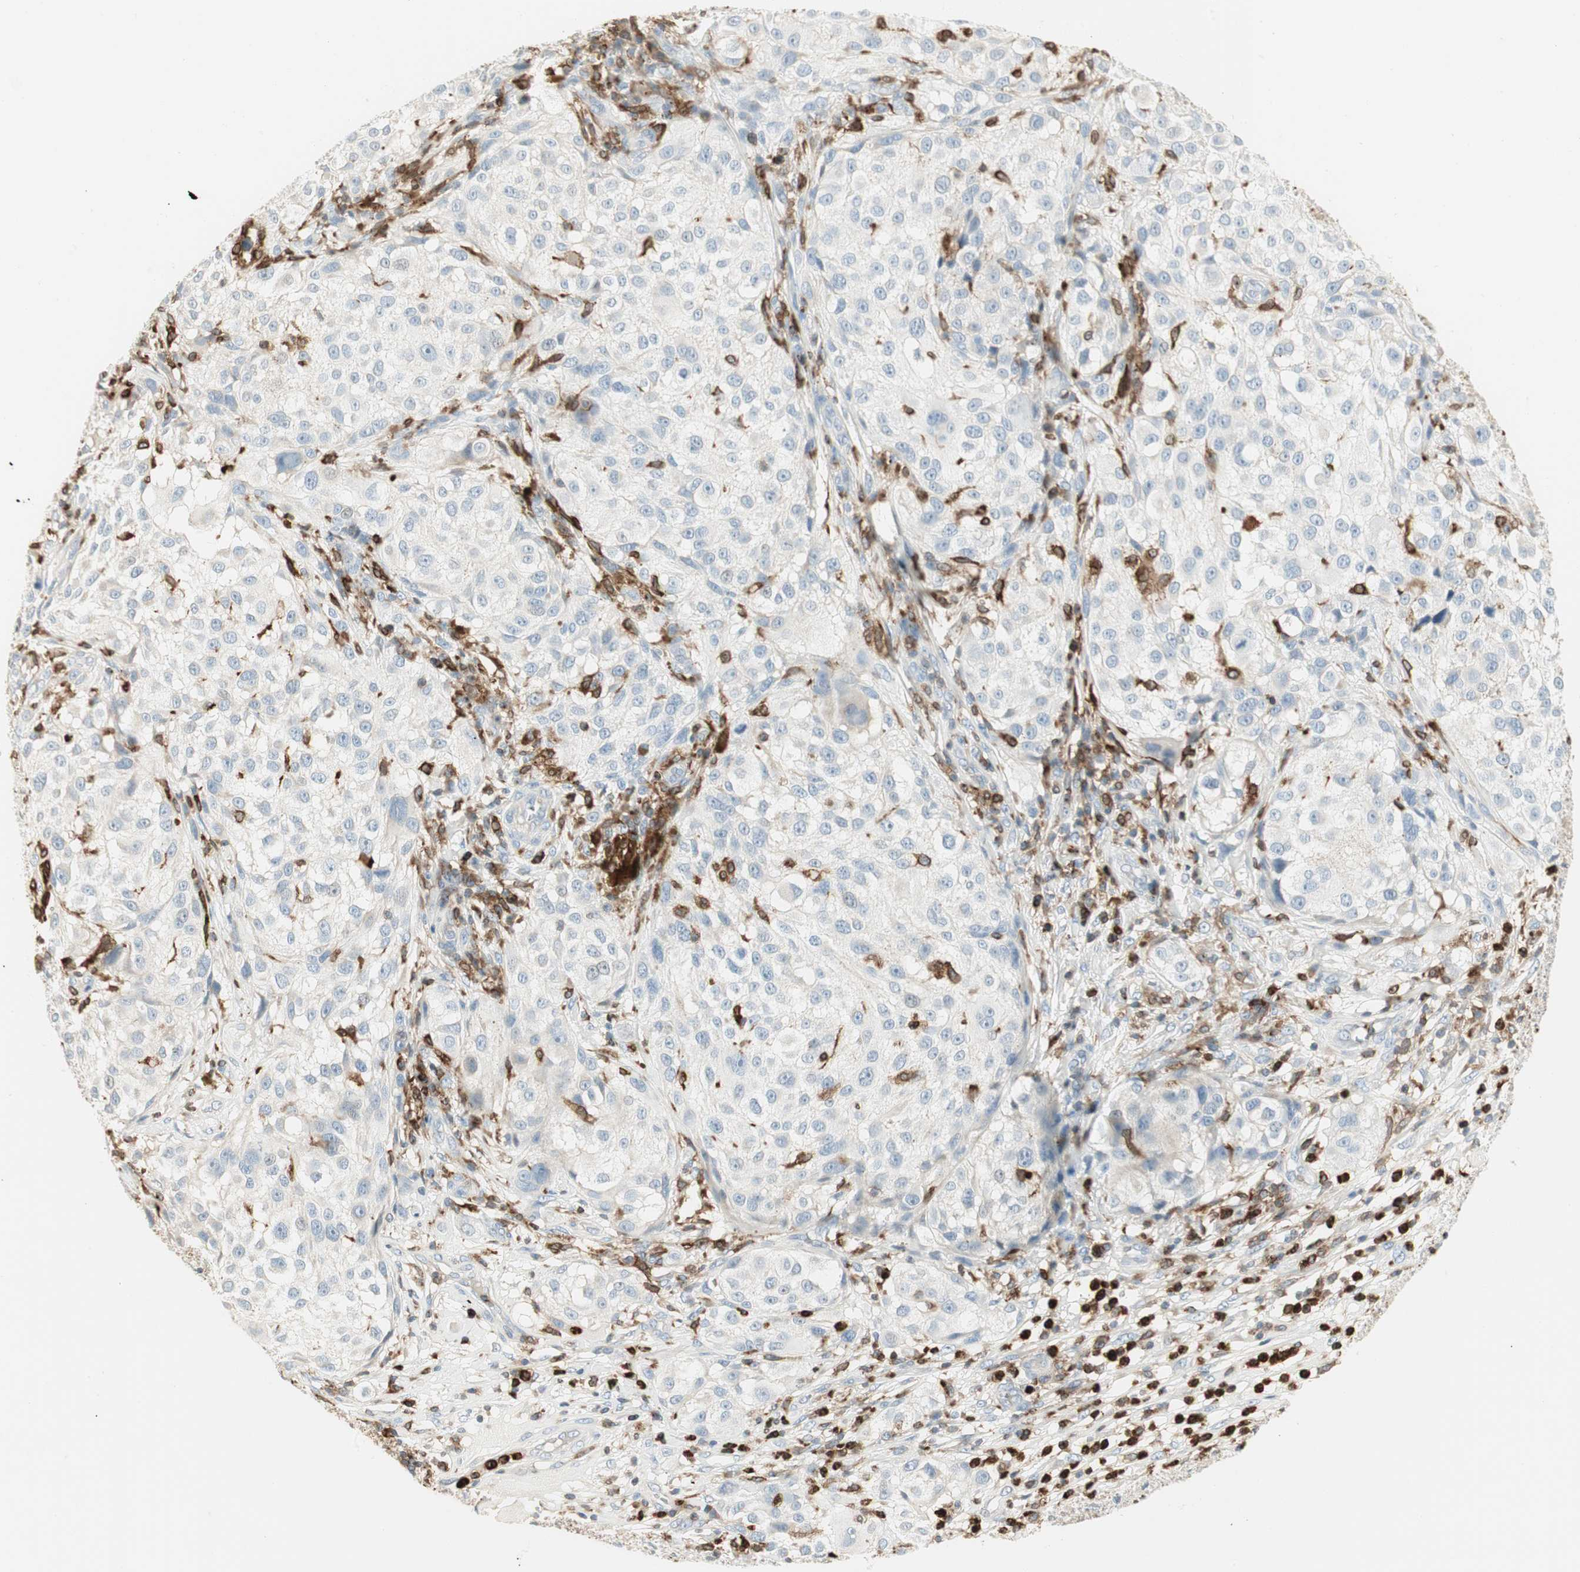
{"staining": {"intensity": "negative", "quantity": "none", "location": "none"}, "tissue": "melanoma", "cell_type": "Tumor cells", "image_type": "cancer", "snomed": [{"axis": "morphology", "description": "Necrosis, NOS"}, {"axis": "morphology", "description": "Malignant melanoma, NOS"}, {"axis": "topography", "description": "Skin"}], "caption": "The image shows no staining of tumor cells in melanoma. The staining was performed using DAB to visualize the protein expression in brown, while the nuclei were stained in blue with hematoxylin (Magnification: 20x).", "gene": "ITGB2", "patient": {"sex": "female", "age": 87}}